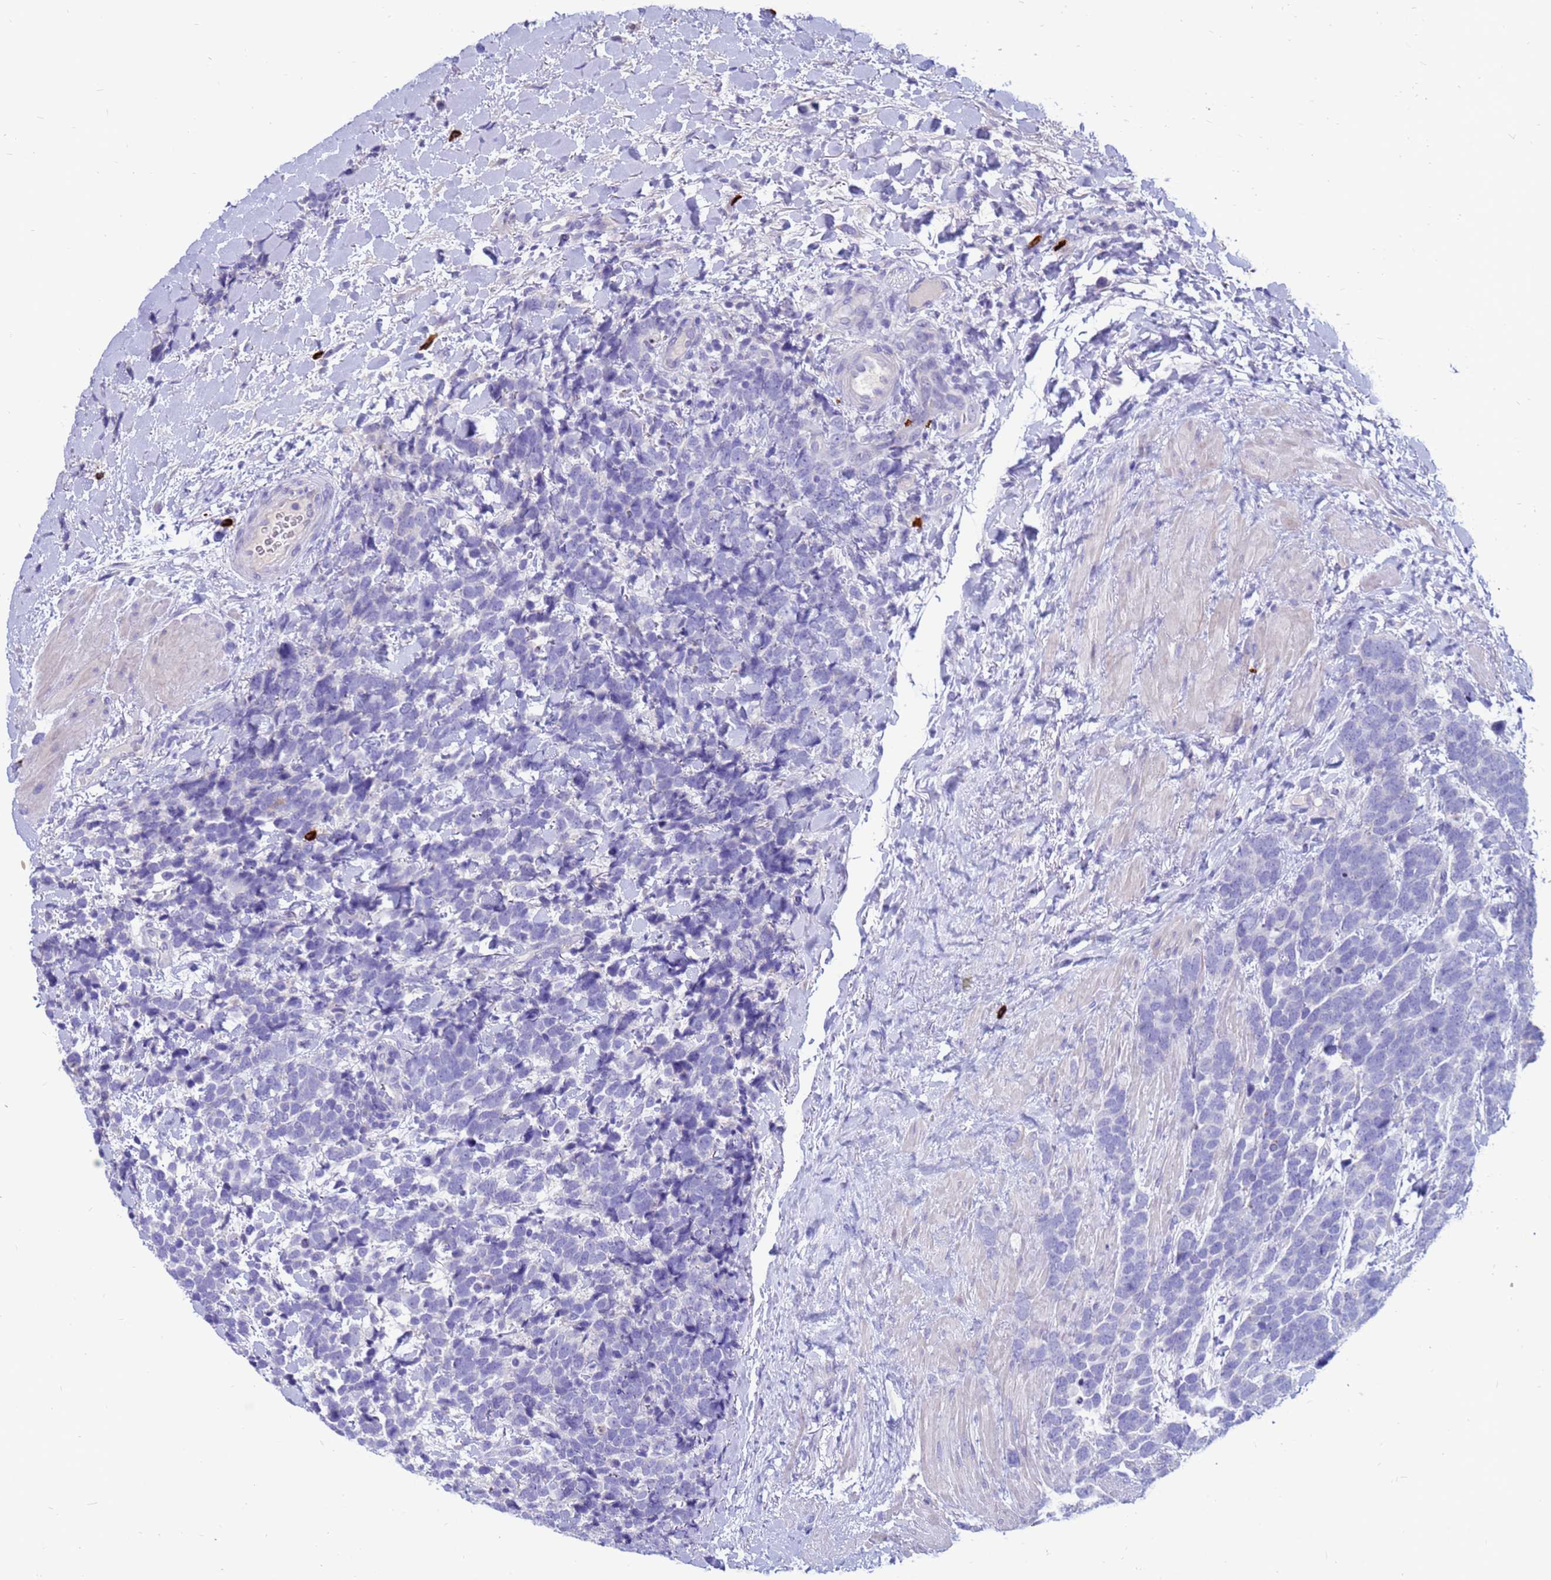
{"staining": {"intensity": "negative", "quantity": "none", "location": "none"}, "tissue": "urothelial cancer", "cell_type": "Tumor cells", "image_type": "cancer", "snomed": [{"axis": "morphology", "description": "Urothelial carcinoma, High grade"}, {"axis": "topography", "description": "Urinary bladder"}], "caption": "Histopathology image shows no significant protein expression in tumor cells of urothelial cancer.", "gene": "PDE10A", "patient": {"sex": "female", "age": 82}}